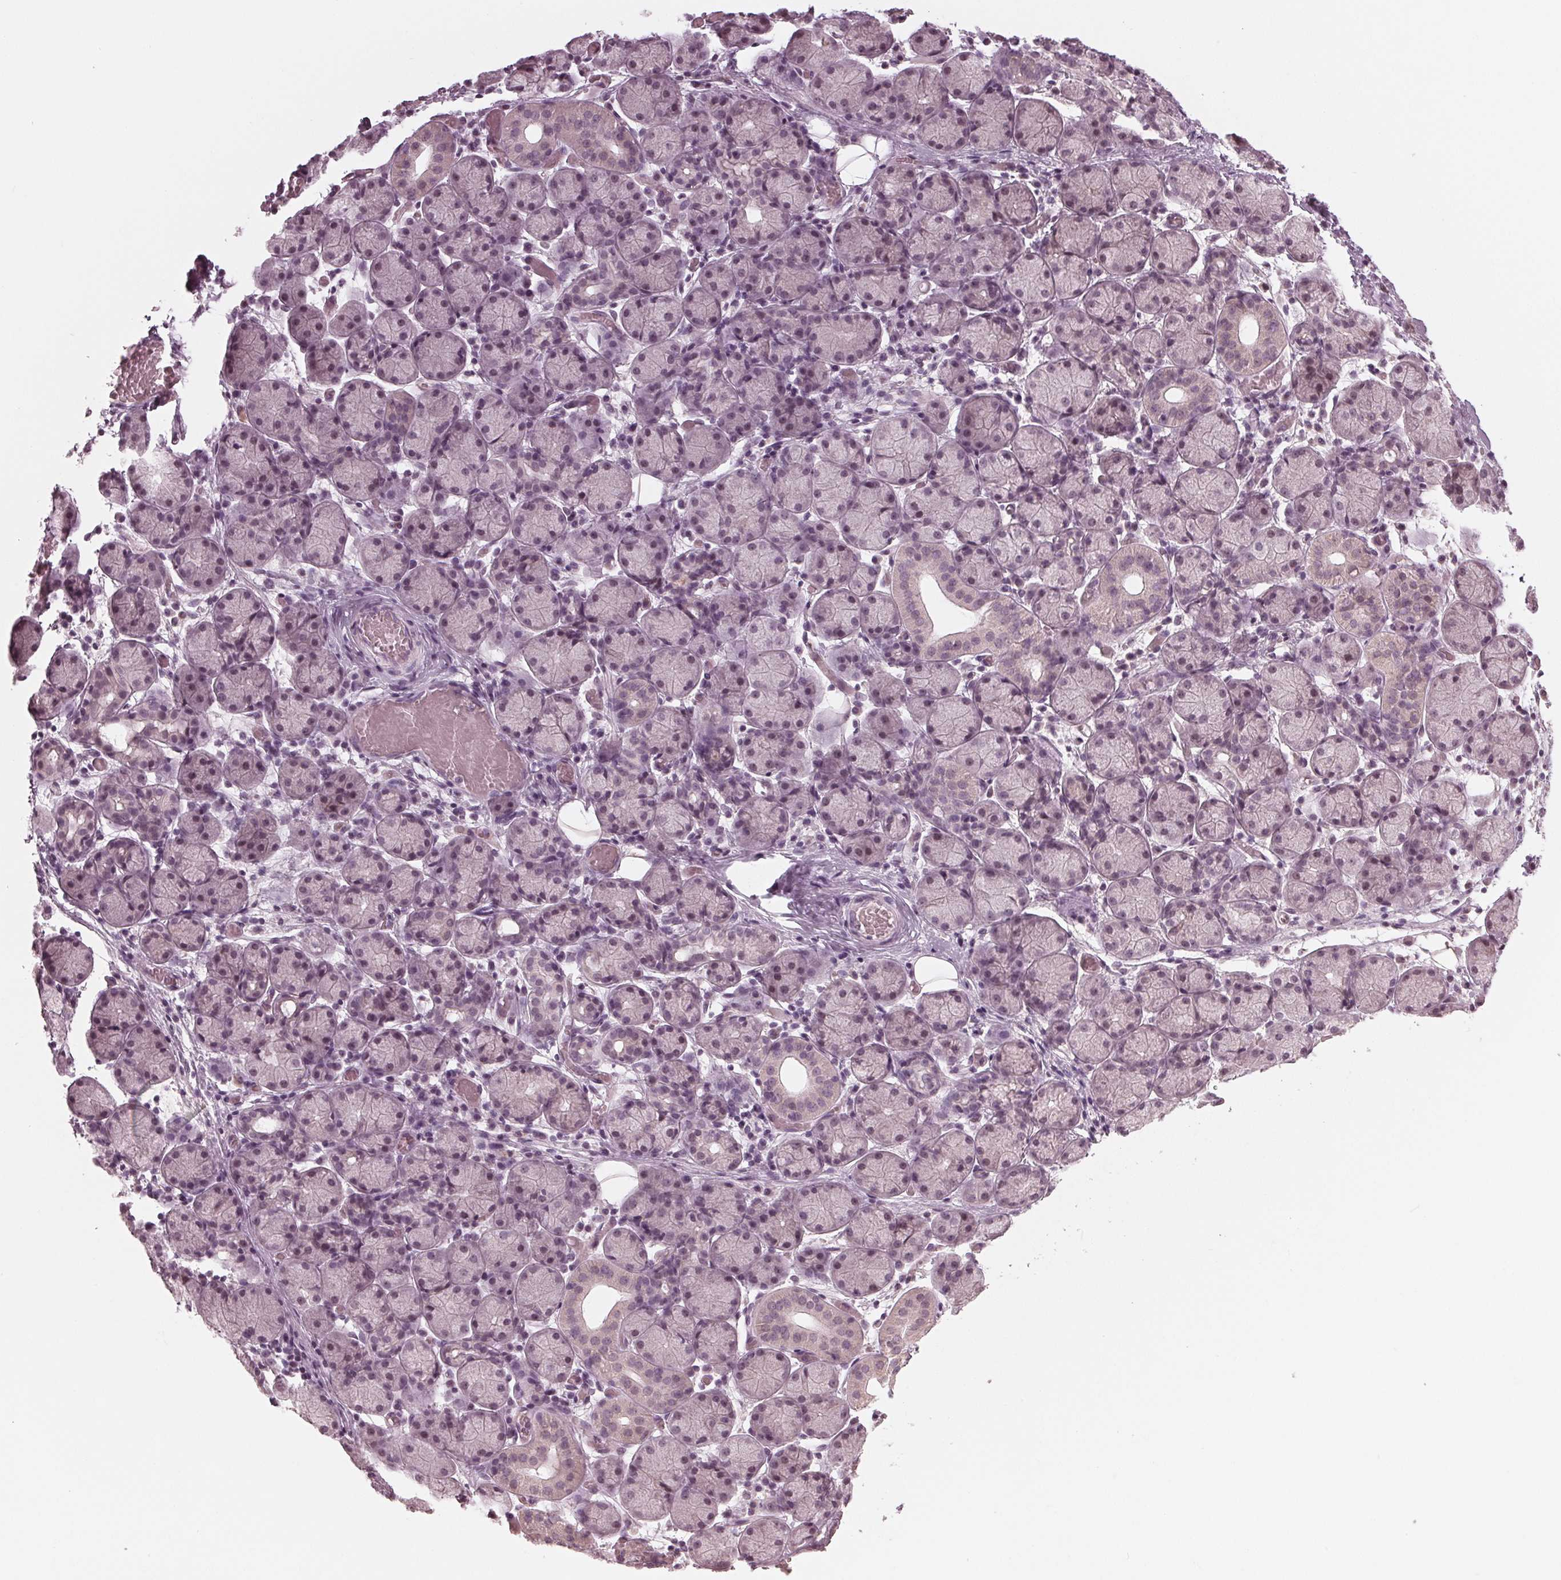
{"staining": {"intensity": "negative", "quantity": "none", "location": "none"}, "tissue": "salivary gland", "cell_type": "Glandular cells", "image_type": "normal", "snomed": [{"axis": "morphology", "description": "Normal tissue, NOS"}, {"axis": "topography", "description": "Salivary gland"}], "caption": "The micrograph shows no significant positivity in glandular cells of salivary gland.", "gene": "ADPRHL1", "patient": {"sex": "female", "age": 24}}